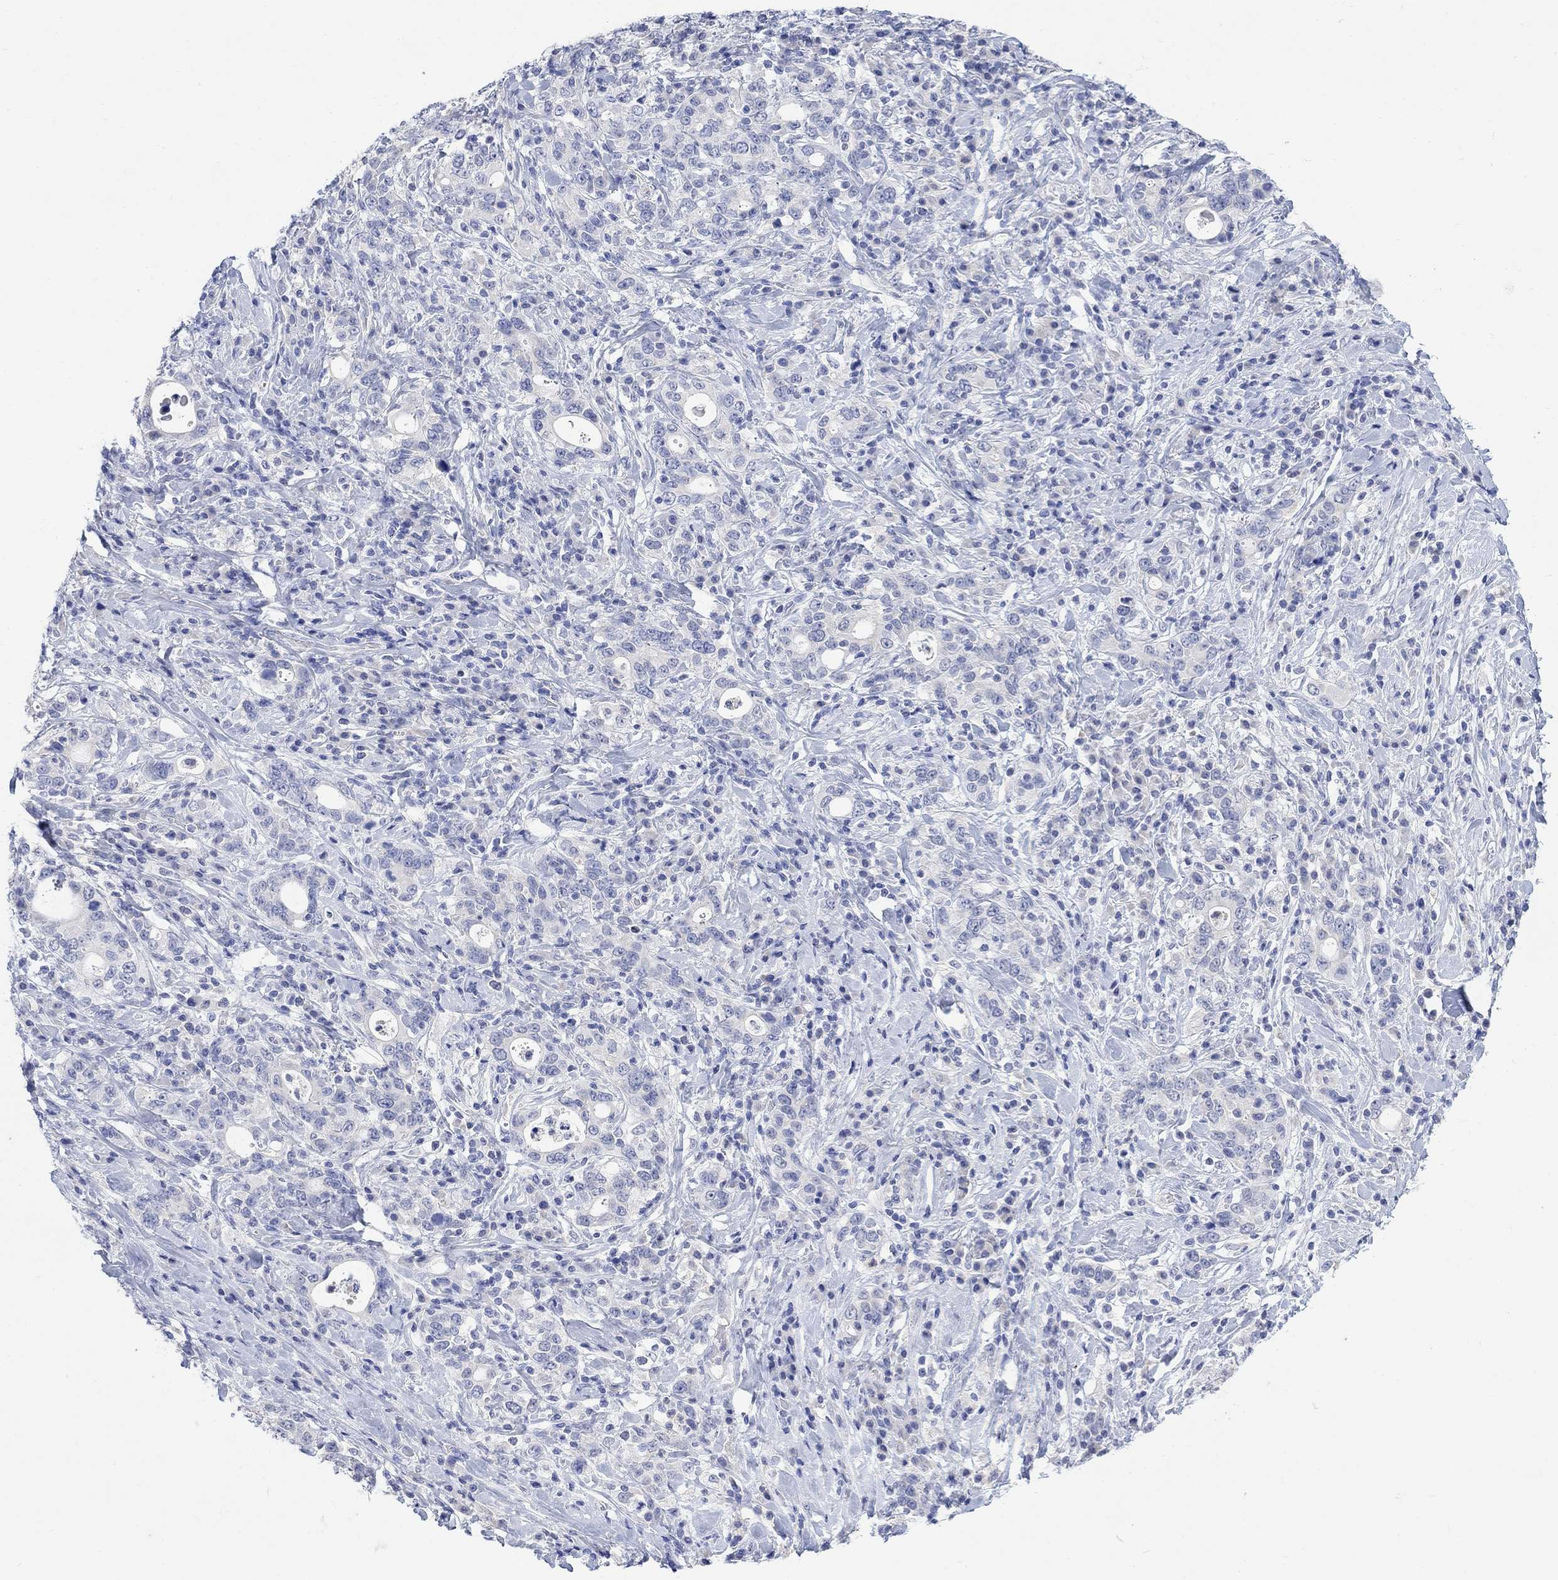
{"staining": {"intensity": "negative", "quantity": "none", "location": "none"}, "tissue": "stomach cancer", "cell_type": "Tumor cells", "image_type": "cancer", "snomed": [{"axis": "morphology", "description": "Adenocarcinoma, NOS"}, {"axis": "topography", "description": "Stomach"}], "caption": "The photomicrograph displays no staining of tumor cells in adenocarcinoma (stomach).", "gene": "FBP2", "patient": {"sex": "male", "age": 79}}